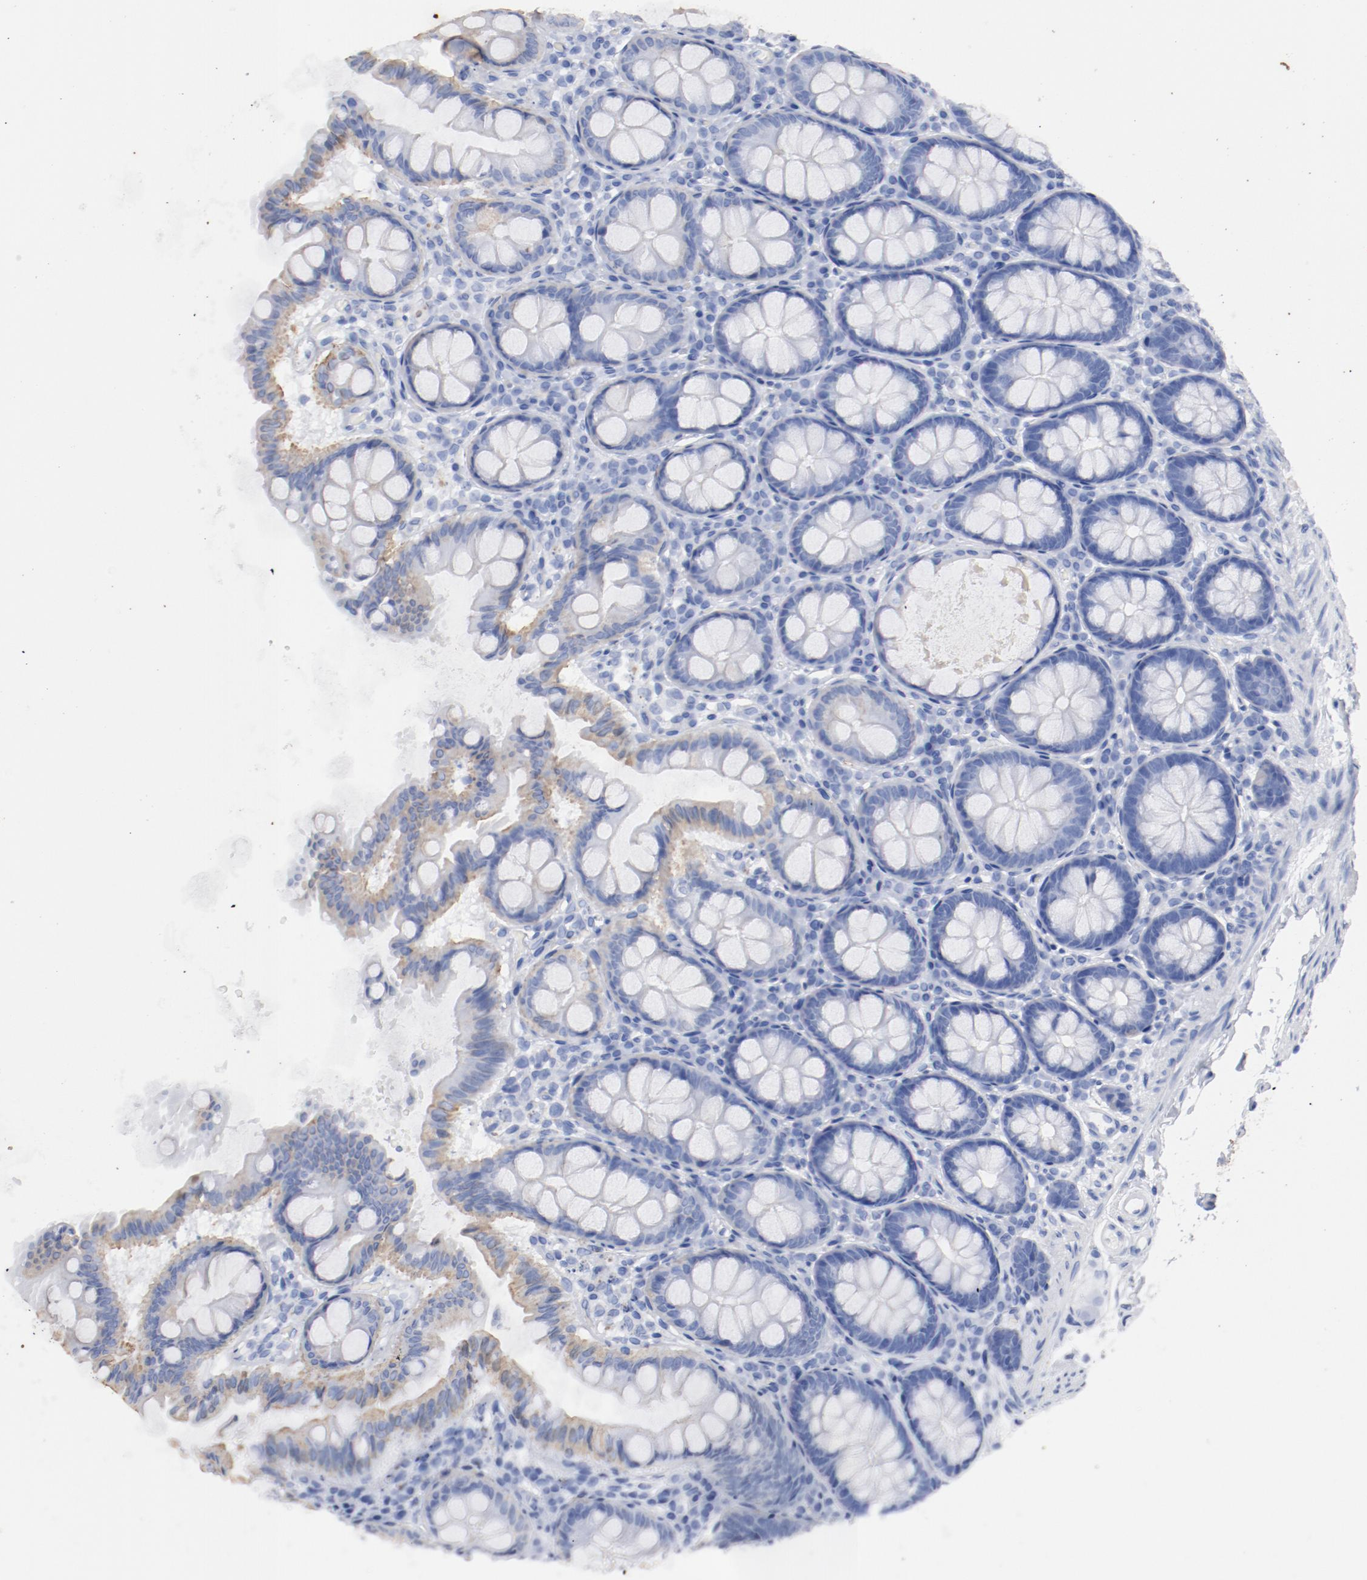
{"staining": {"intensity": "negative", "quantity": "none", "location": "none"}, "tissue": "colon", "cell_type": "Endothelial cells", "image_type": "normal", "snomed": [{"axis": "morphology", "description": "Normal tissue, NOS"}, {"axis": "topography", "description": "Colon"}], "caption": "Image shows no significant protein staining in endothelial cells of unremarkable colon.", "gene": "TSPAN6", "patient": {"sex": "female", "age": 61}}